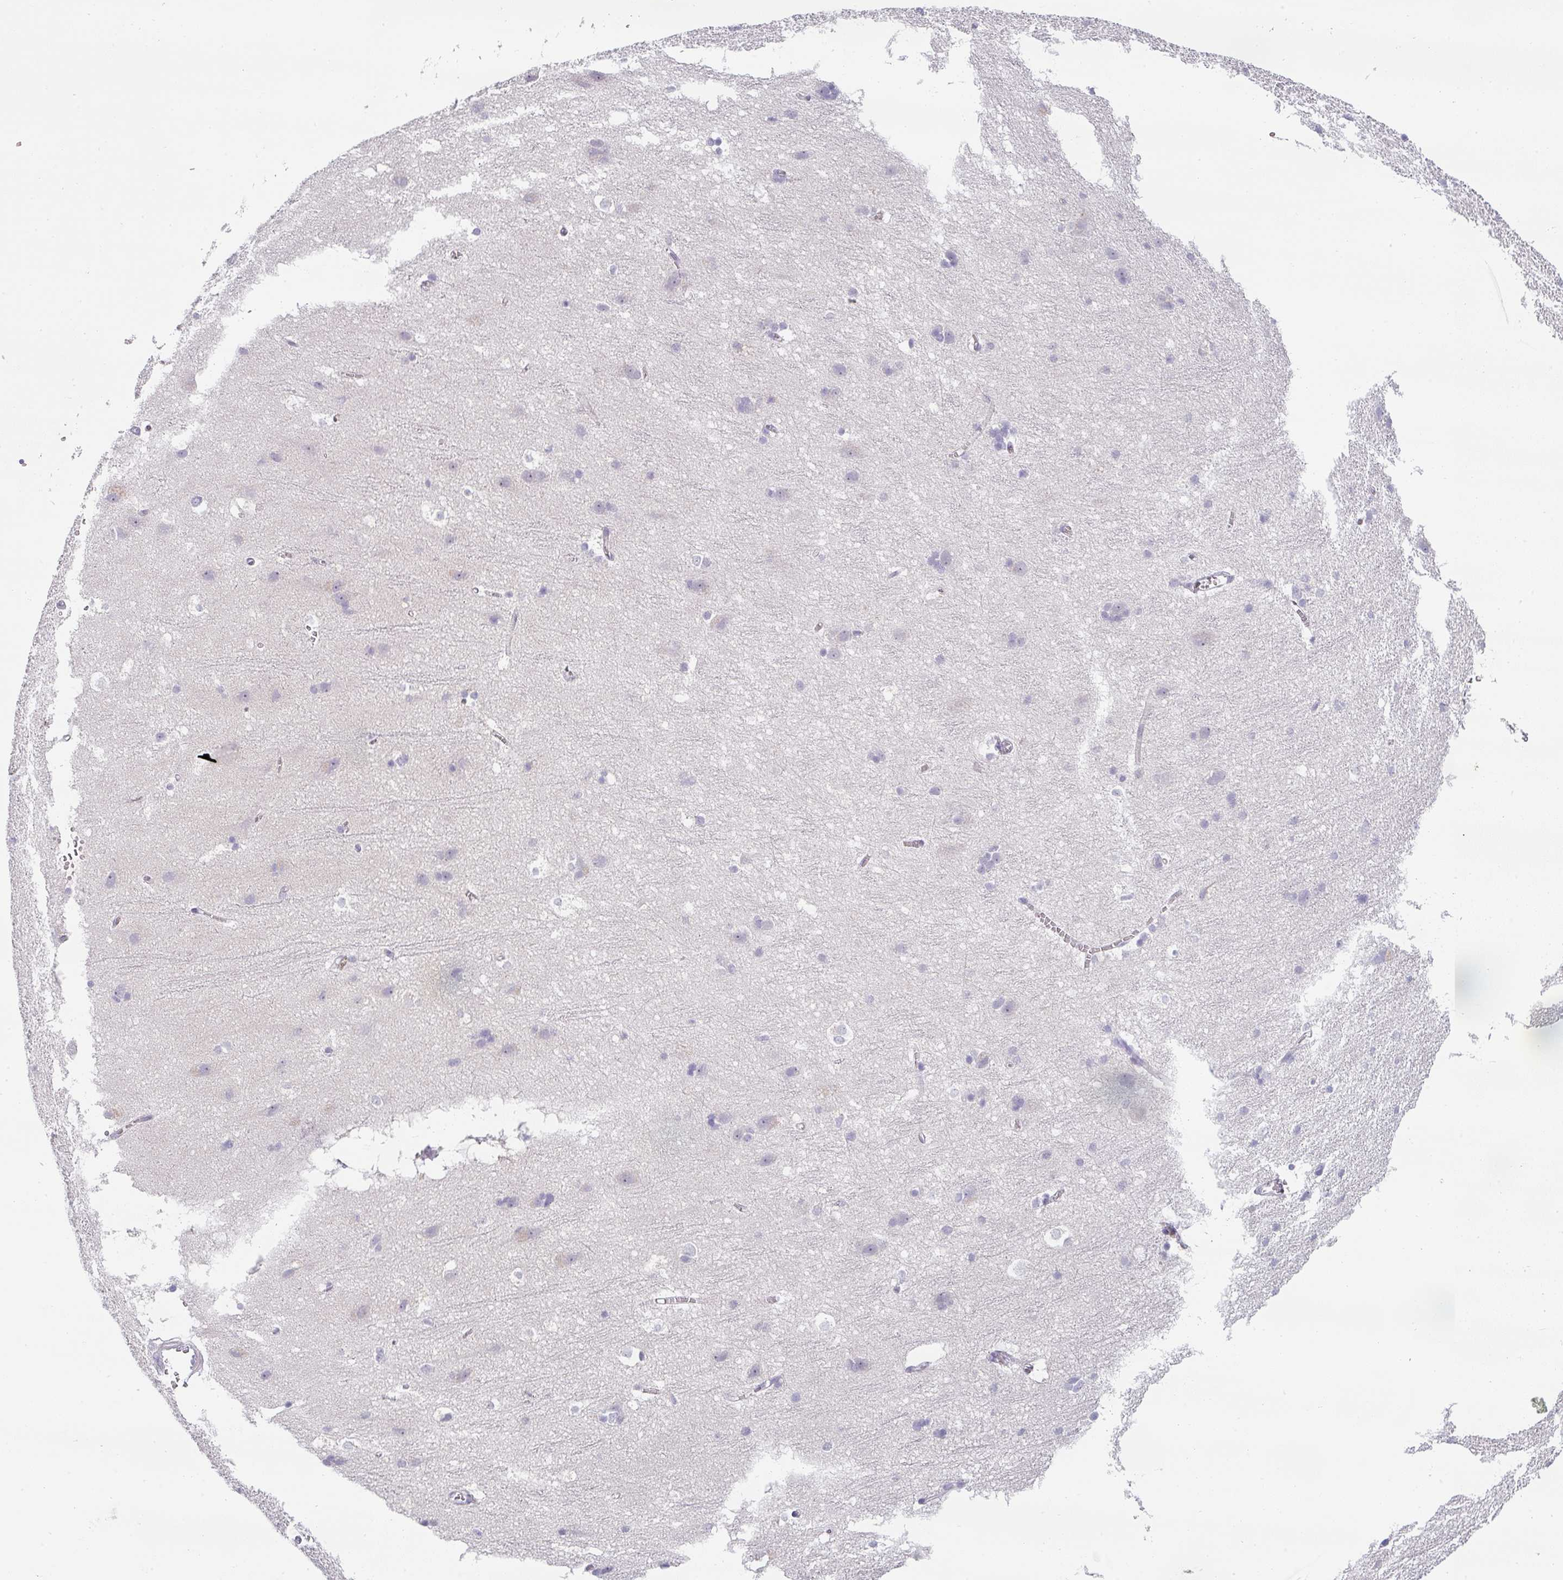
{"staining": {"intensity": "negative", "quantity": "none", "location": "none"}, "tissue": "cerebral cortex", "cell_type": "Endothelial cells", "image_type": "normal", "snomed": [{"axis": "morphology", "description": "Normal tissue, NOS"}, {"axis": "topography", "description": "Cerebral cortex"}], "caption": "A histopathology image of cerebral cortex stained for a protein shows no brown staining in endothelial cells. The staining is performed using DAB brown chromogen with nuclei counter-stained in using hematoxylin.", "gene": "BTLA", "patient": {"sex": "male", "age": 54}}